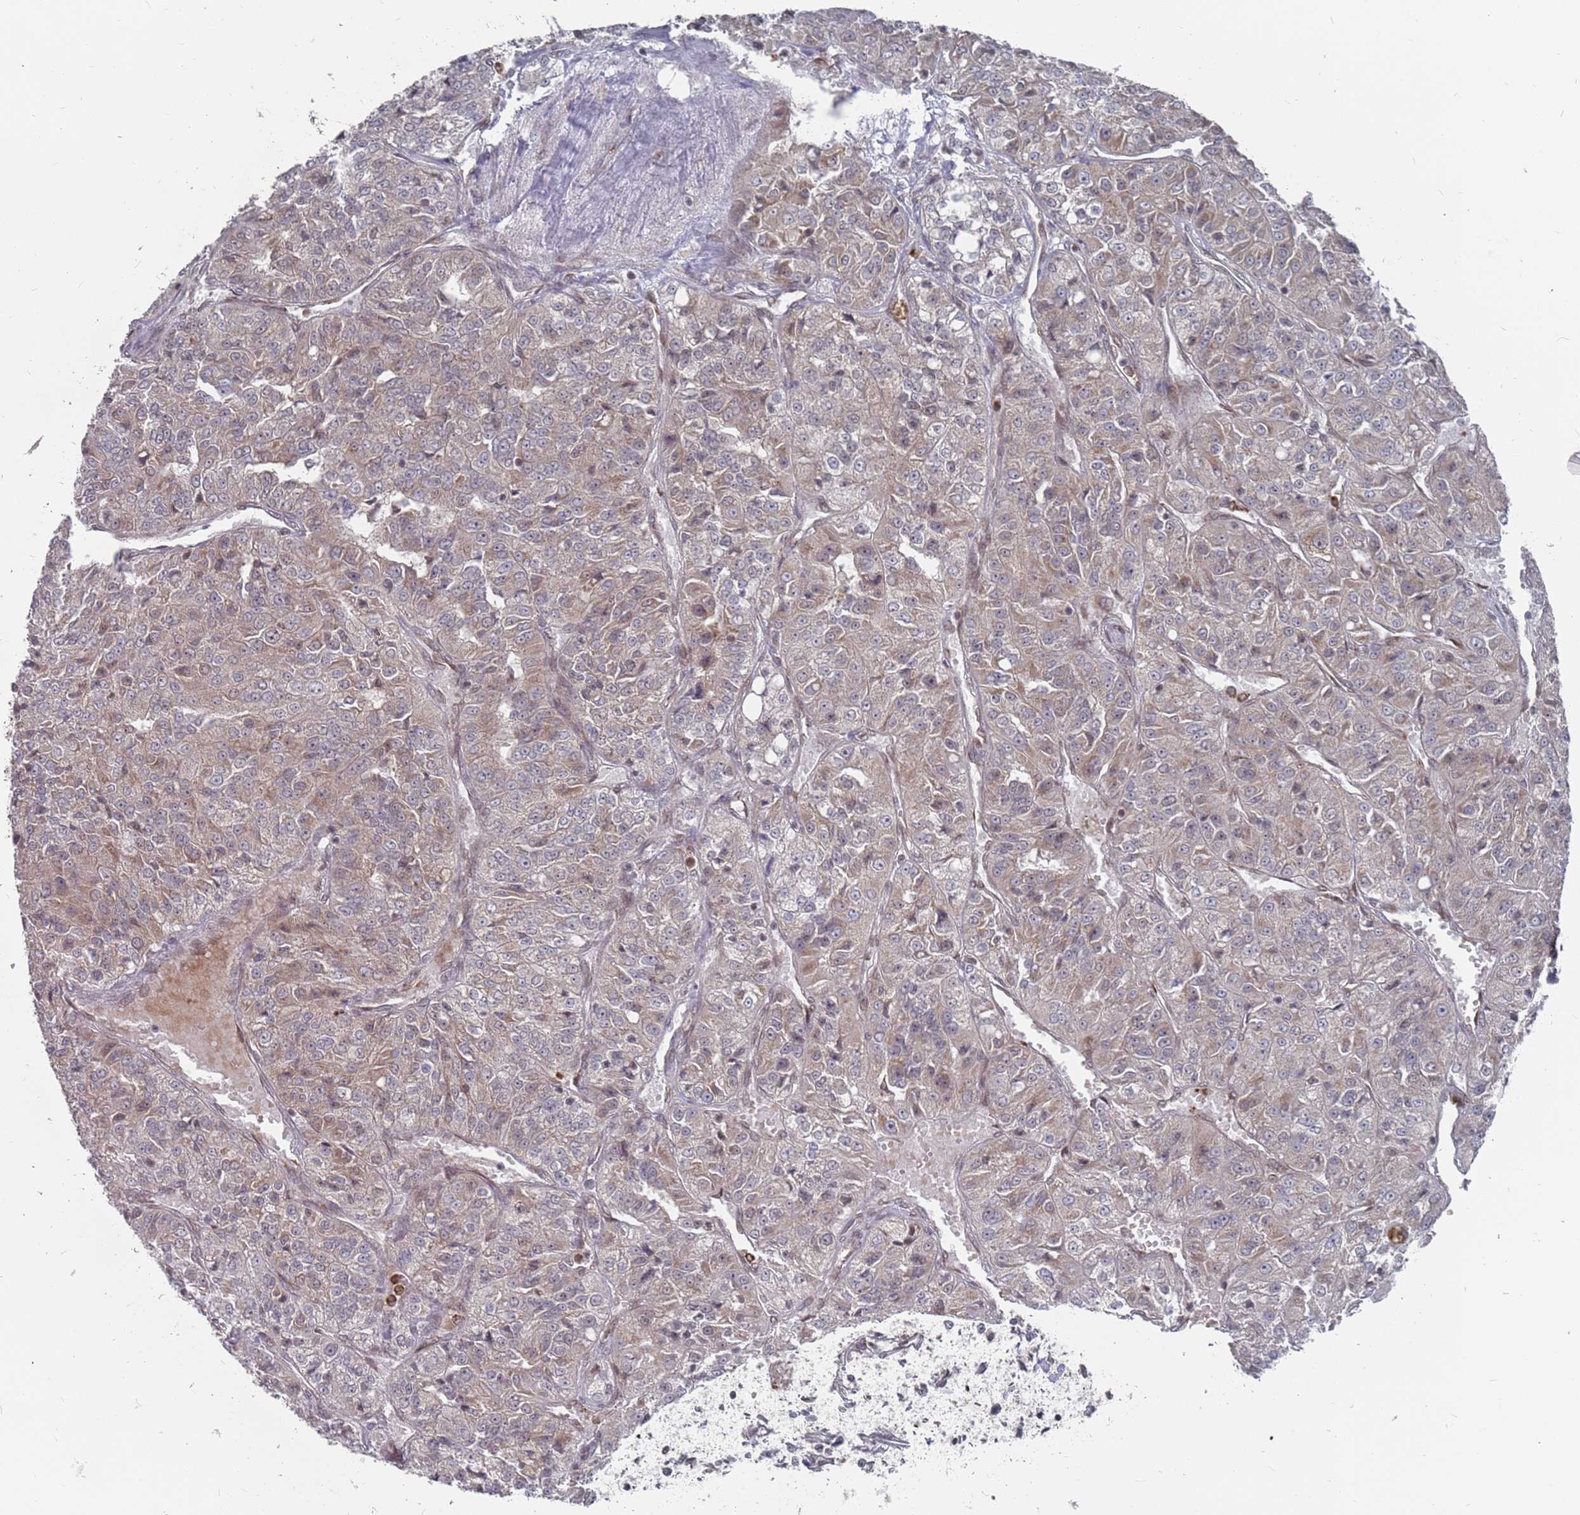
{"staining": {"intensity": "weak", "quantity": ">75%", "location": "cytoplasmic/membranous"}, "tissue": "renal cancer", "cell_type": "Tumor cells", "image_type": "cancer", "snomed": [{"axis": "morphology", "description": "Adenocarcinoma, NOS"}, {"axis": "topography", "description": "Kidney"}], "caption": "Adenocarcinoma (renal) stained with a brown dye displays weak cytoplasmic/membranous positive expression in approximately >75% of tumor cells.", "gene": "FMO4", "patient": {"sex": "female", "age": 63}}